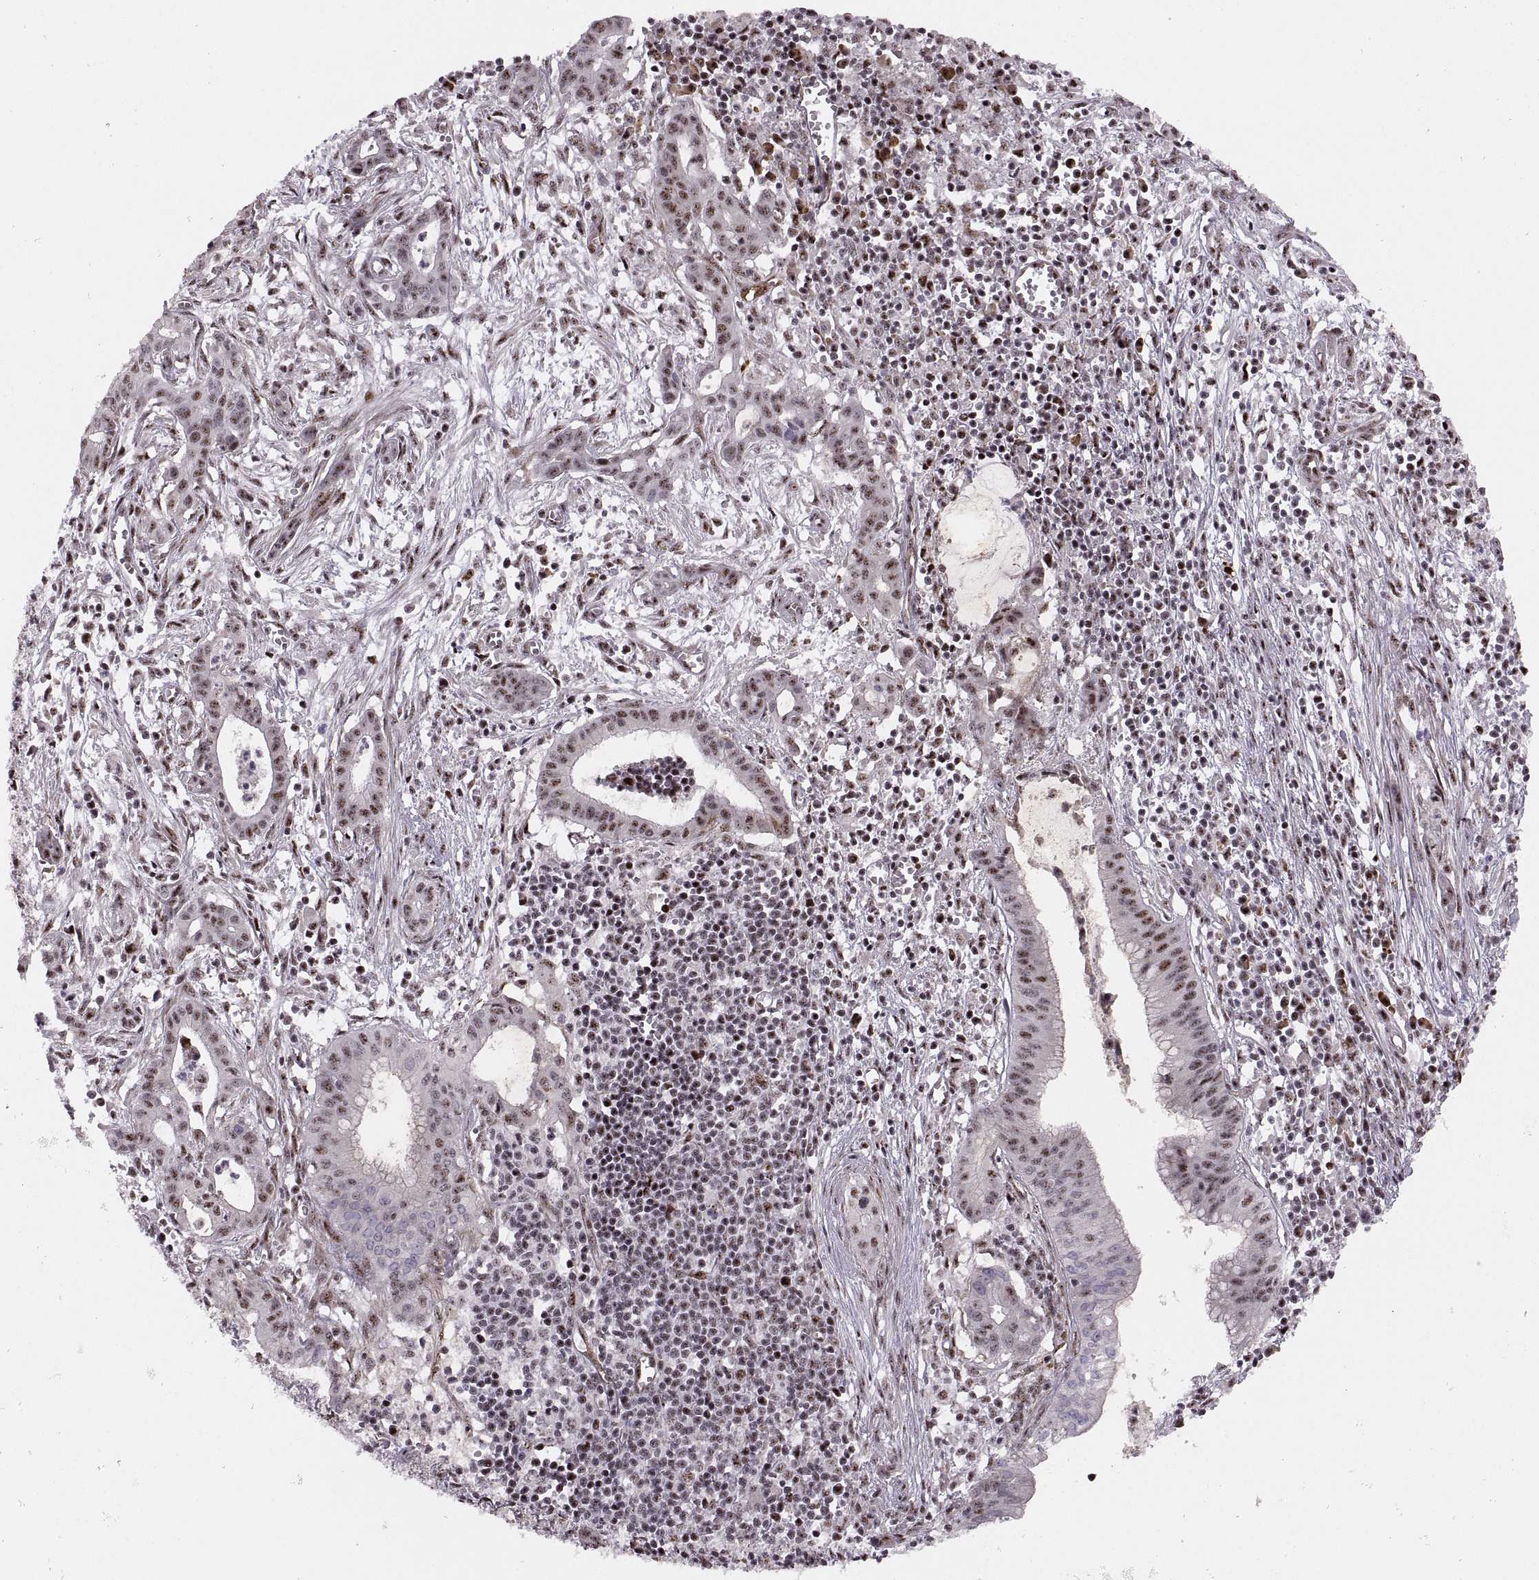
{"staining": {"intensity": "moderate", "quantity": ">75%", "location": "nuclear"}, "tissue": "pancreatic cancer", "cell_type": "Tumor cells", "image_type": "cancer", "snomed": [{"axis": "morphology", "description": "Adenocarcinoma, NOS"}, {"axis": "topography", "description": "Pancreas"}], "caption": "High-power microscopy captured an immunohistochemistry image of pancreatic cancer (adenocarcinoma), revealing moderate nuclear expression in approximately >75% of tumor cells.", "gene": "ZCCHC17", "patient": {"sex": "male", "age": 48}}